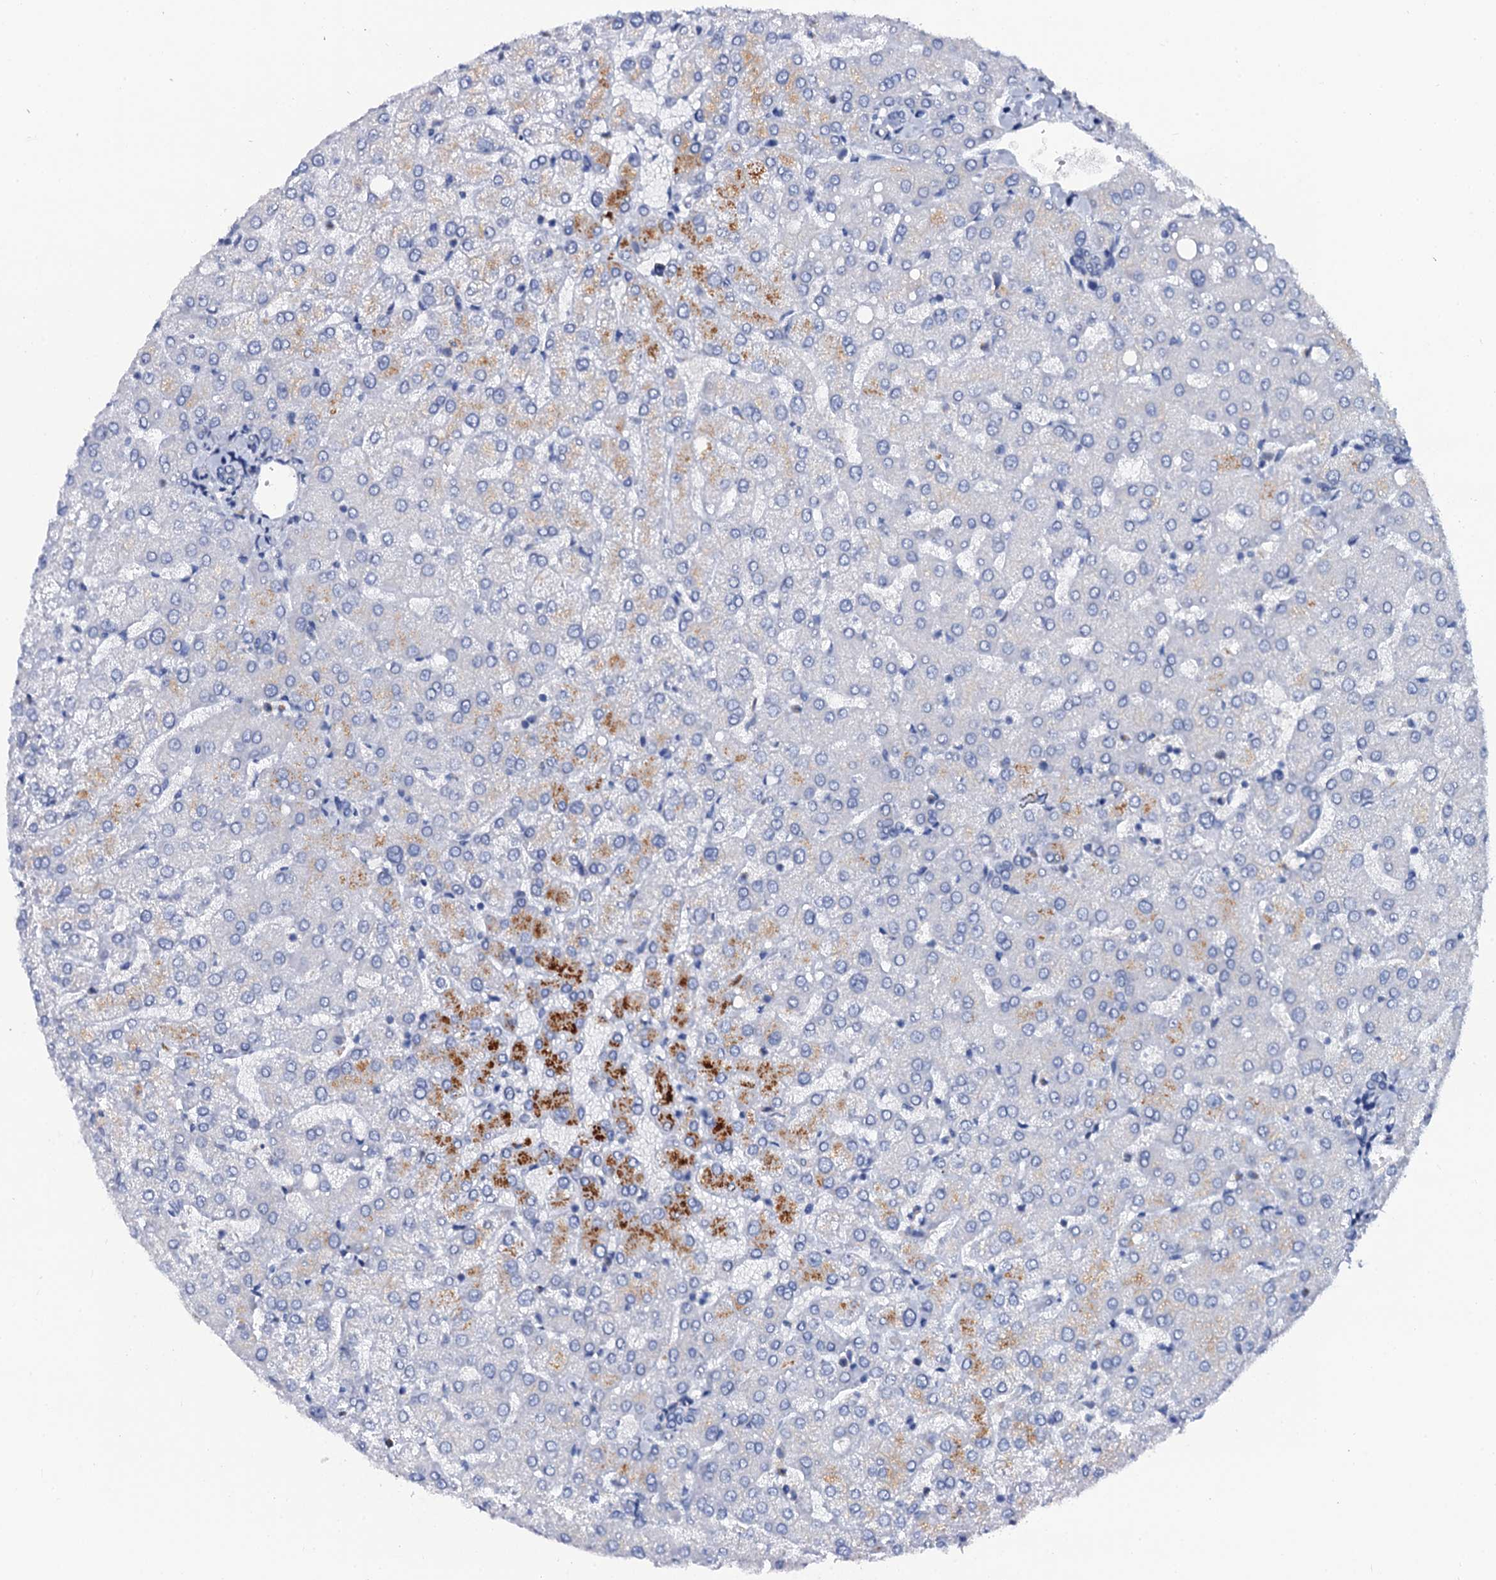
{"staining": {"intensity": "negative", "quantity": "none", "location": "none"}, "tissue": "liver", "cell_type": "Cholangiocytes", "image_type": "normal", "snomed": [{"axis": "morphology", "description": "Normal tissue, NOS"}, {"axis": "topography", "description": "Liver"}], "caption": "Immunohistochemistry (IHC) of unremarkable human liver exhibits no staining in cholangiocytes.", "gene": "OTOL1", "patient": {"sex": "female", "age": 54}}